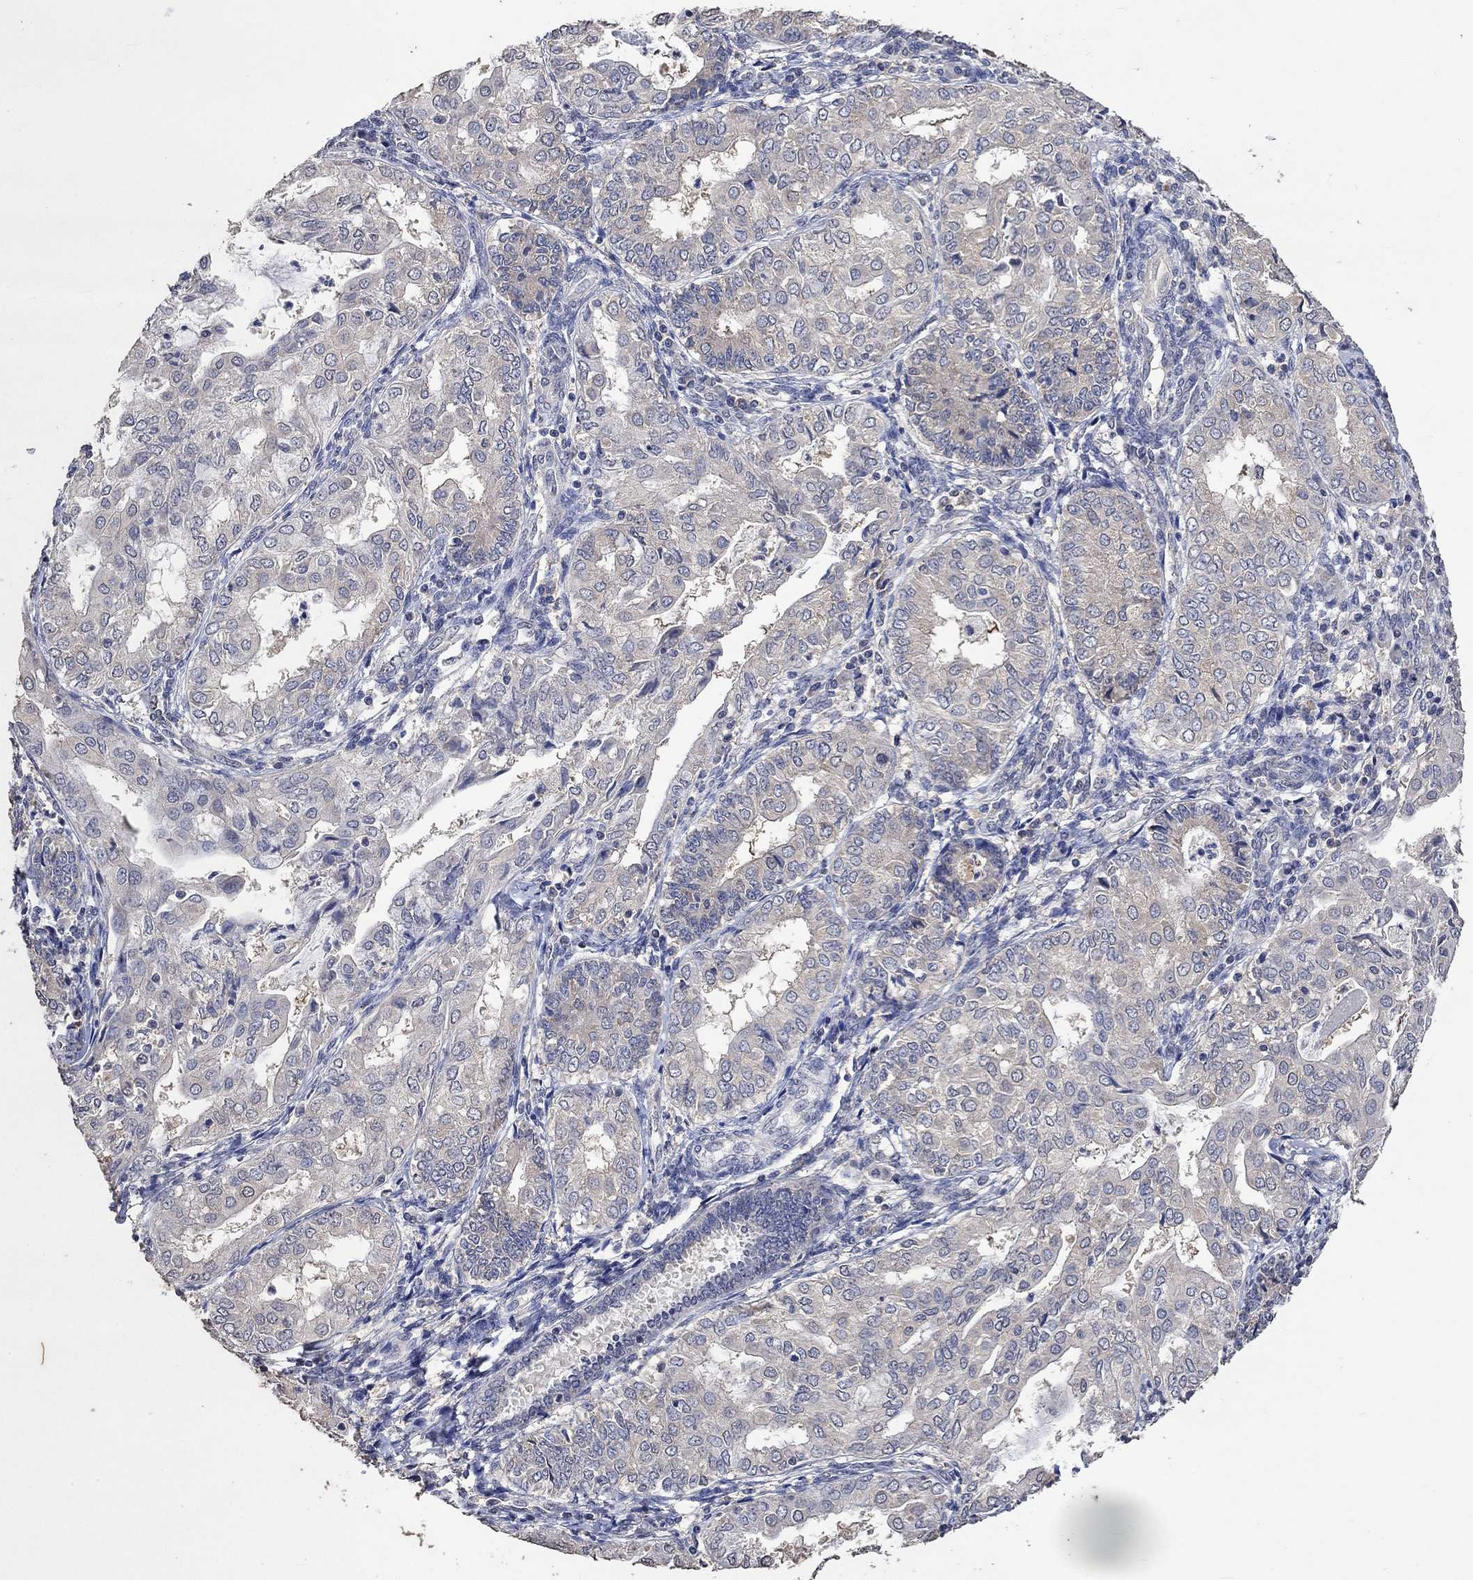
{"staining": {"intensity": "negative", "quantity": "none", "location": "none"}, "tissue": "endometrial cancer", "cell_type": "Tumor cells", "image_type": "cancer", "snomed": [{"axis": "morphology", "description": "Adenocarcinoma, NOS"}, {"axis": "topography", "description": "Endometrium"}], "caption": "Immunohistochemistry of human endometrial cancer reveals no expression in tumor cells.", "gene": "PTPN20", "patient": {"sex": "female", "age": 68}}